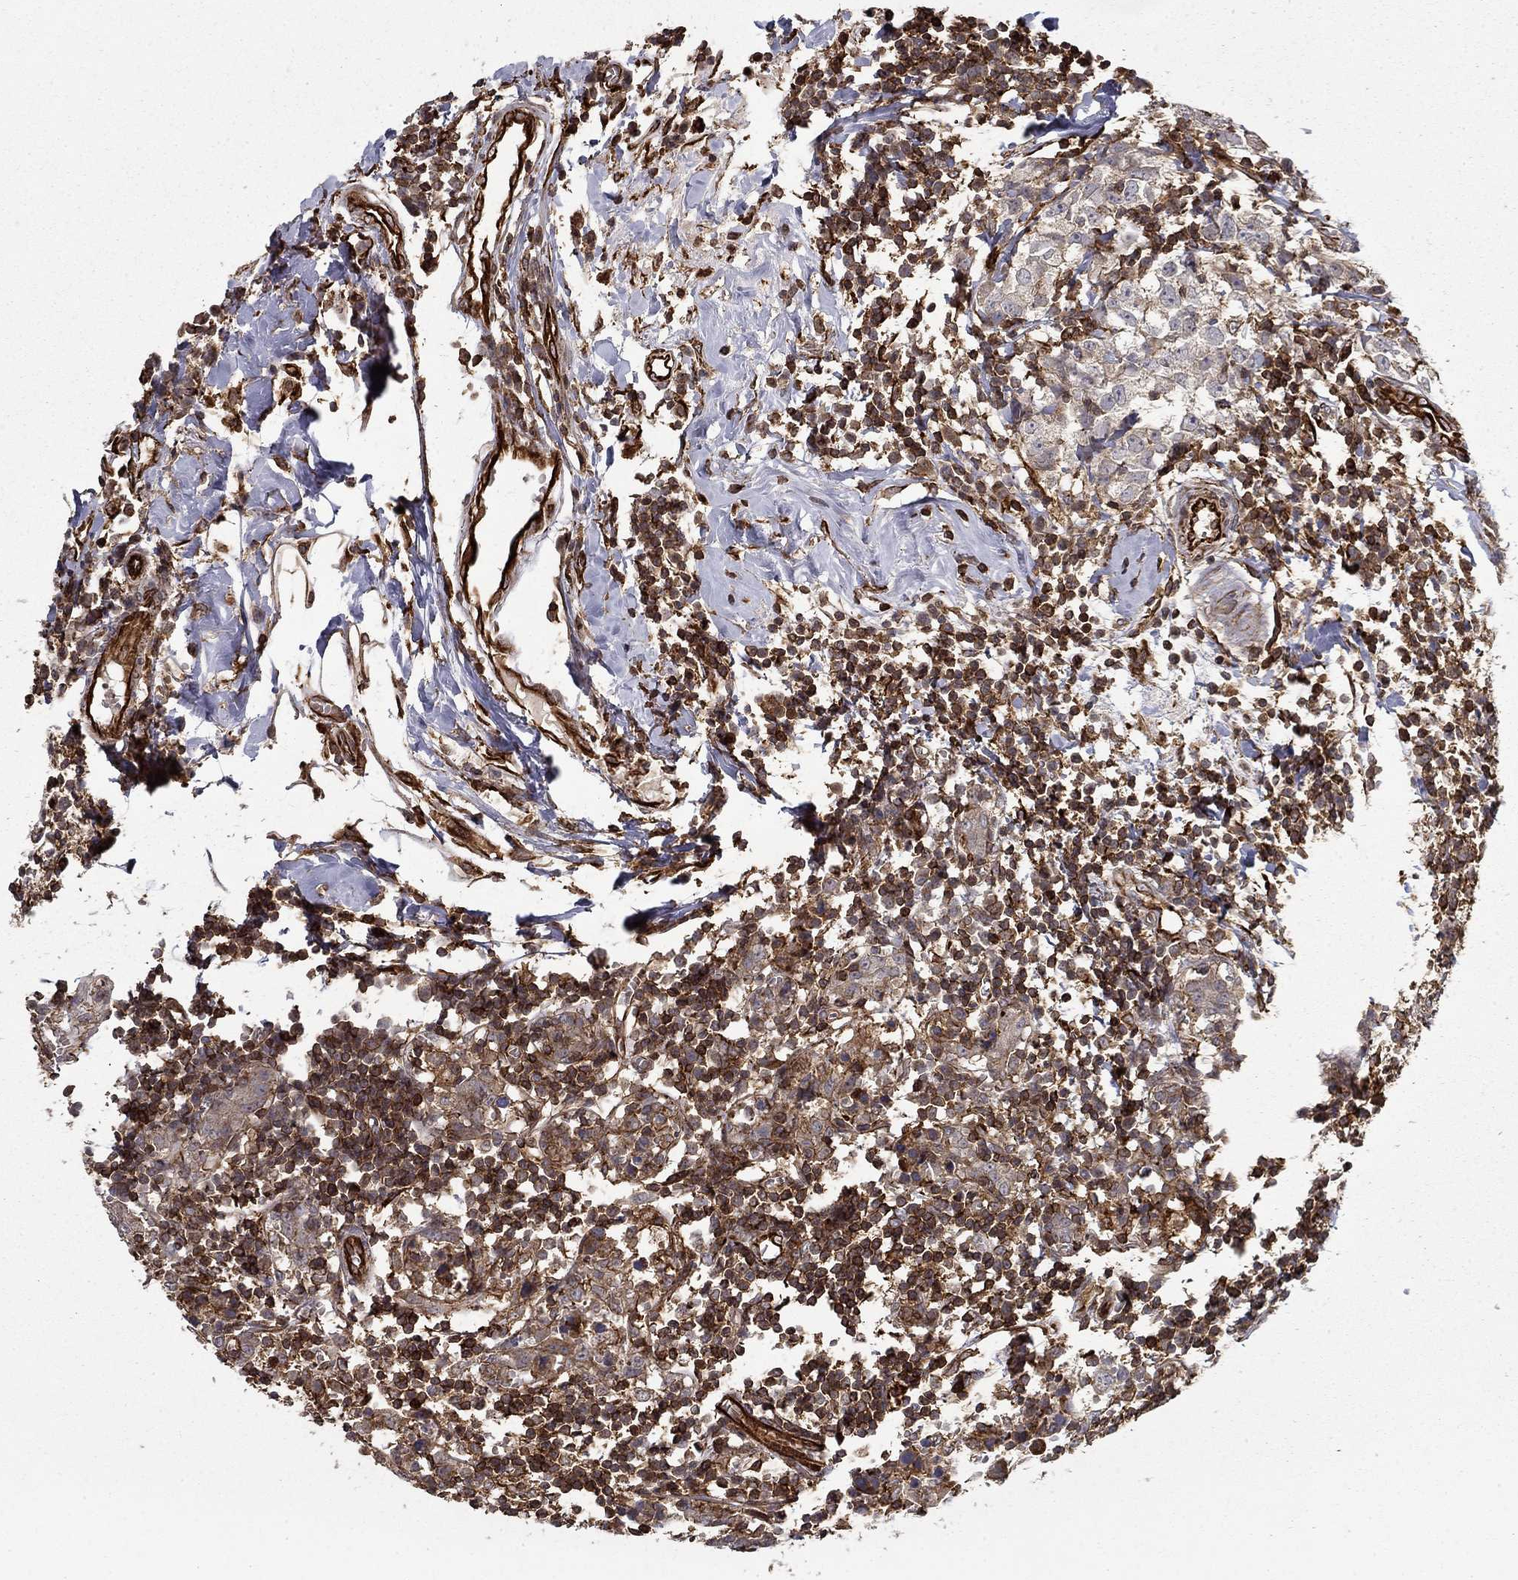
{"staining": {"intensity": "negative", "quantity": "none", "location": "none"}, "tissue": "breast cancer", "cell_type": "Tumor cells", "image_type": "cancer", "snomed": [{"axis": "morphology", "description": "Duct carcinoma"}, {"axis": "topography", "description": "Breast"}], "caption": "The IHC image has no significant expression in tumor cells of breast cancer (invasive ductal carcinoma) tissue. (Brightfield microscopy of DAB (3,3'-diaminobenzidine) IHC at high magnification).", "gene": "ADM", "patient": {"sex": "female", "age": 30}}